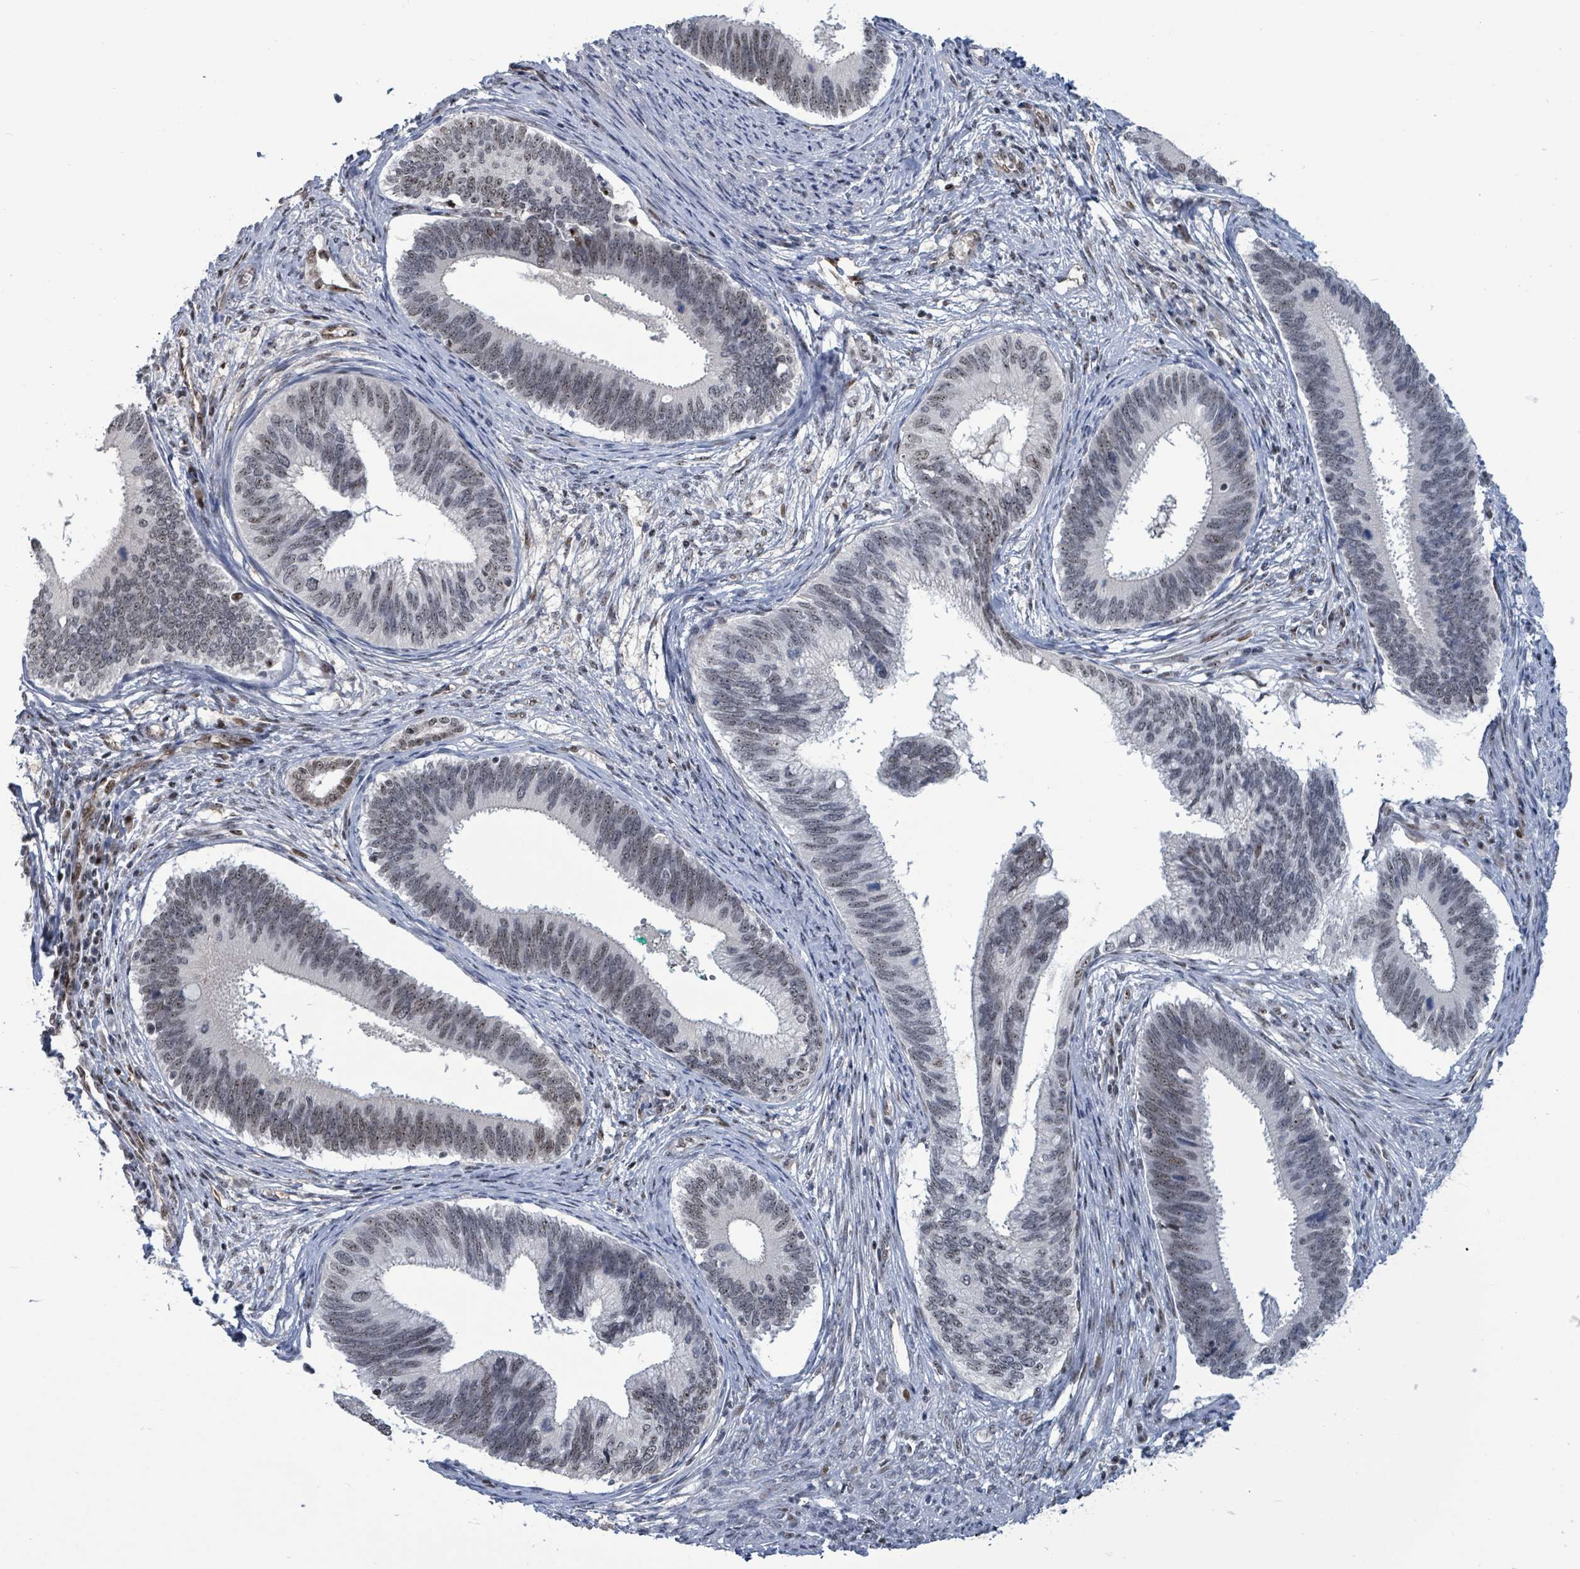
{"staining": {"intensity": "moderate", "quantity": "<25%", "location": "nuclear"}, "tissue": "cervical cancer", "cell_type": "Tumor cells", "image_type": "cancer", "snomed": [{"axis": "morphology", "description": "Adenocarcinoma, NOS"}, {"axis": "topography", "description": "Cervix"}], "caption": "A histopathology image of cervical adenocarcinoma stained for a protein demonstrates moderate nuclear brown staining in tumor cells. (Brightfield microscopy of DAB IHC at high magnification).", "gene": "RRN3", "patient": {"sex": "female", "age": 42}}